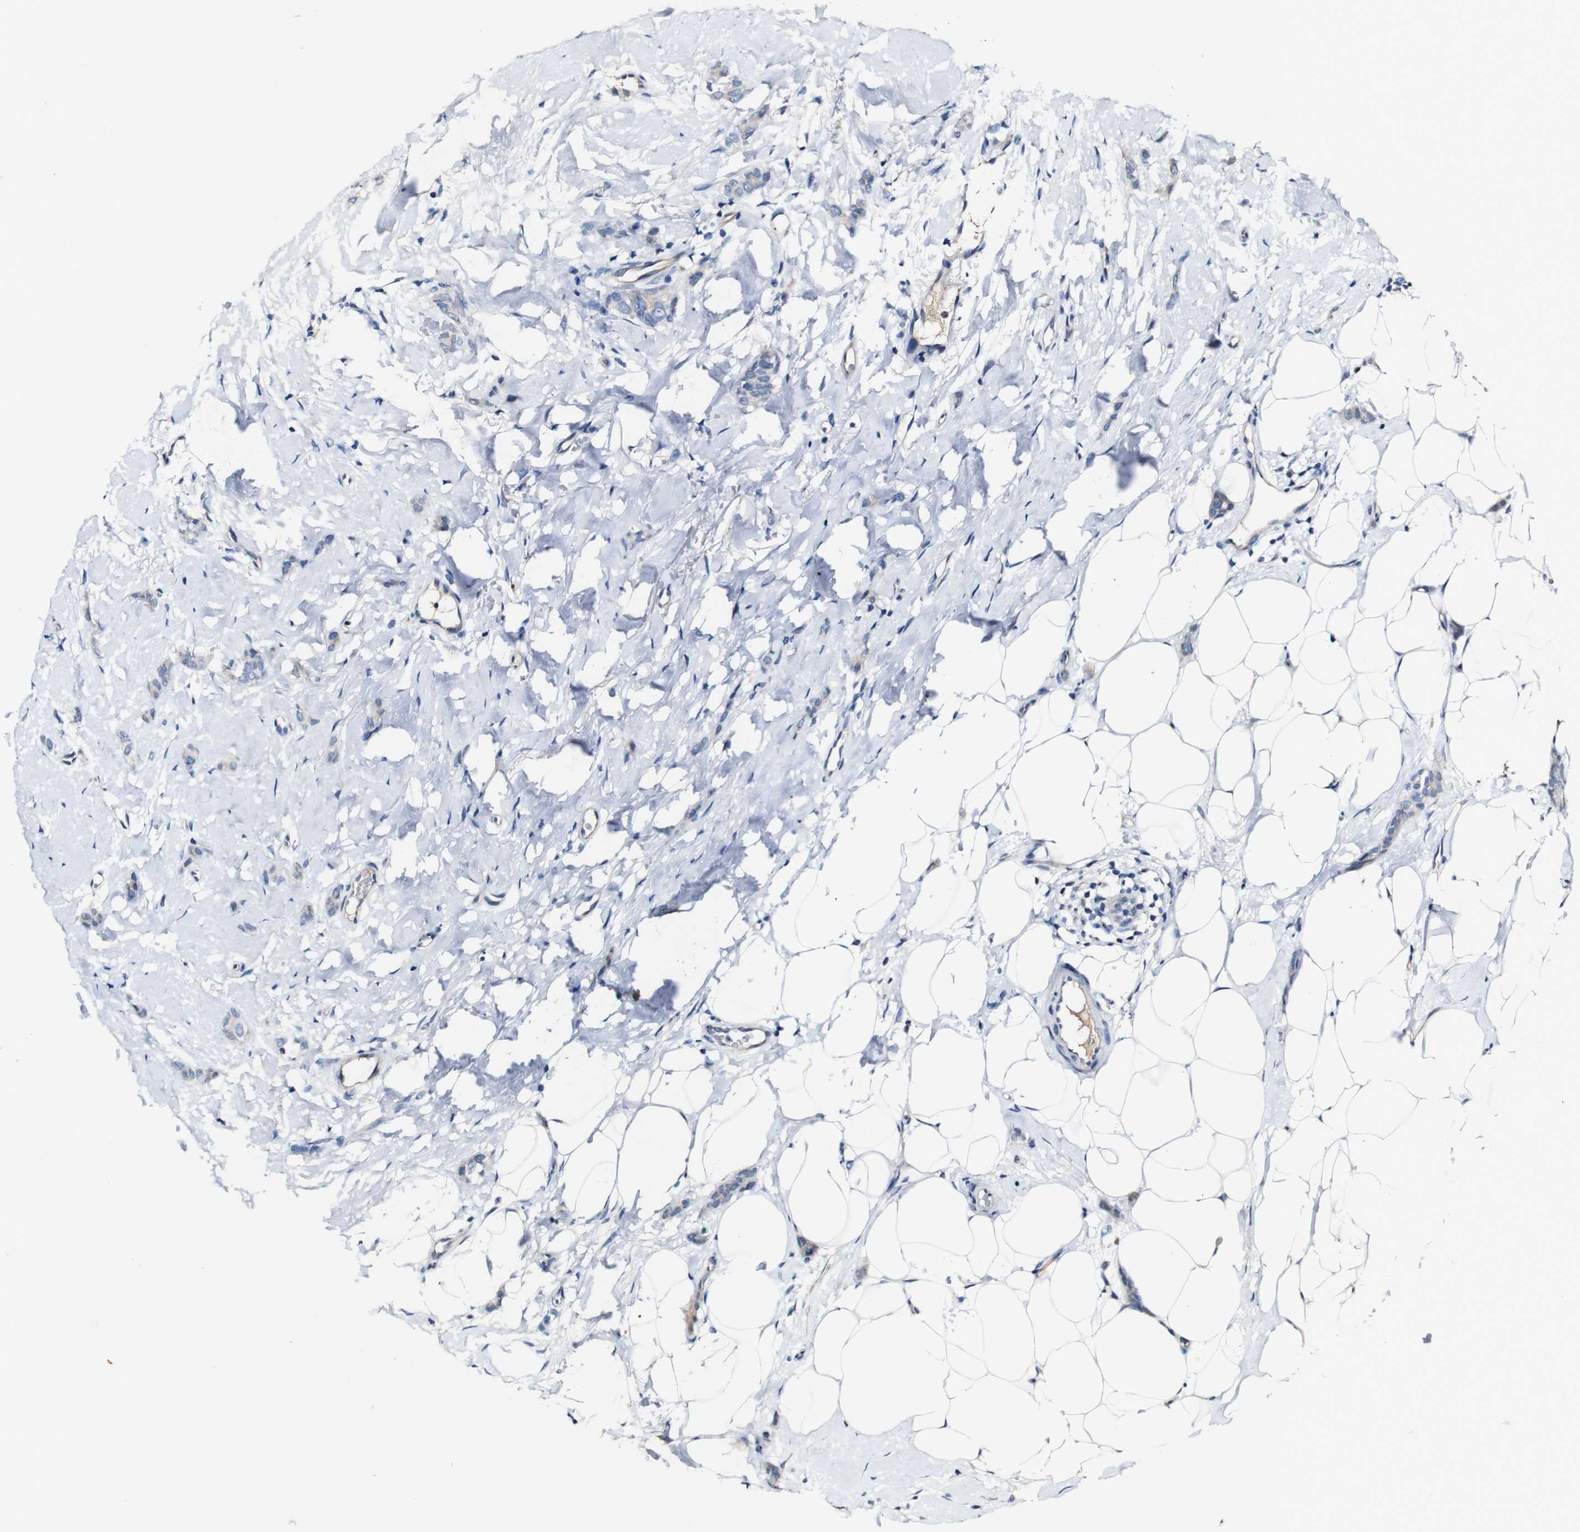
{"staining": {"intensity": "weak", "quantity": "<25%", "location": "cytoplasmic/membranous"}, "tissue": "breast cancer", "cell_type": "Tumor cells", "image_type": "cancer", "snomed": [{"axis": "morphology", "description": "Lobular carcinoma"}, {"axis": "topography", "description": "Skin"}, {"axis": "topography", "description": "Breast"}], "caption": "Immunohistochemical staining of human breast lobular carcinoma shows no significant expression in tumor cells.", "gene": "GRAMD1A", "patient": {"sex": "female", "age": 46}}